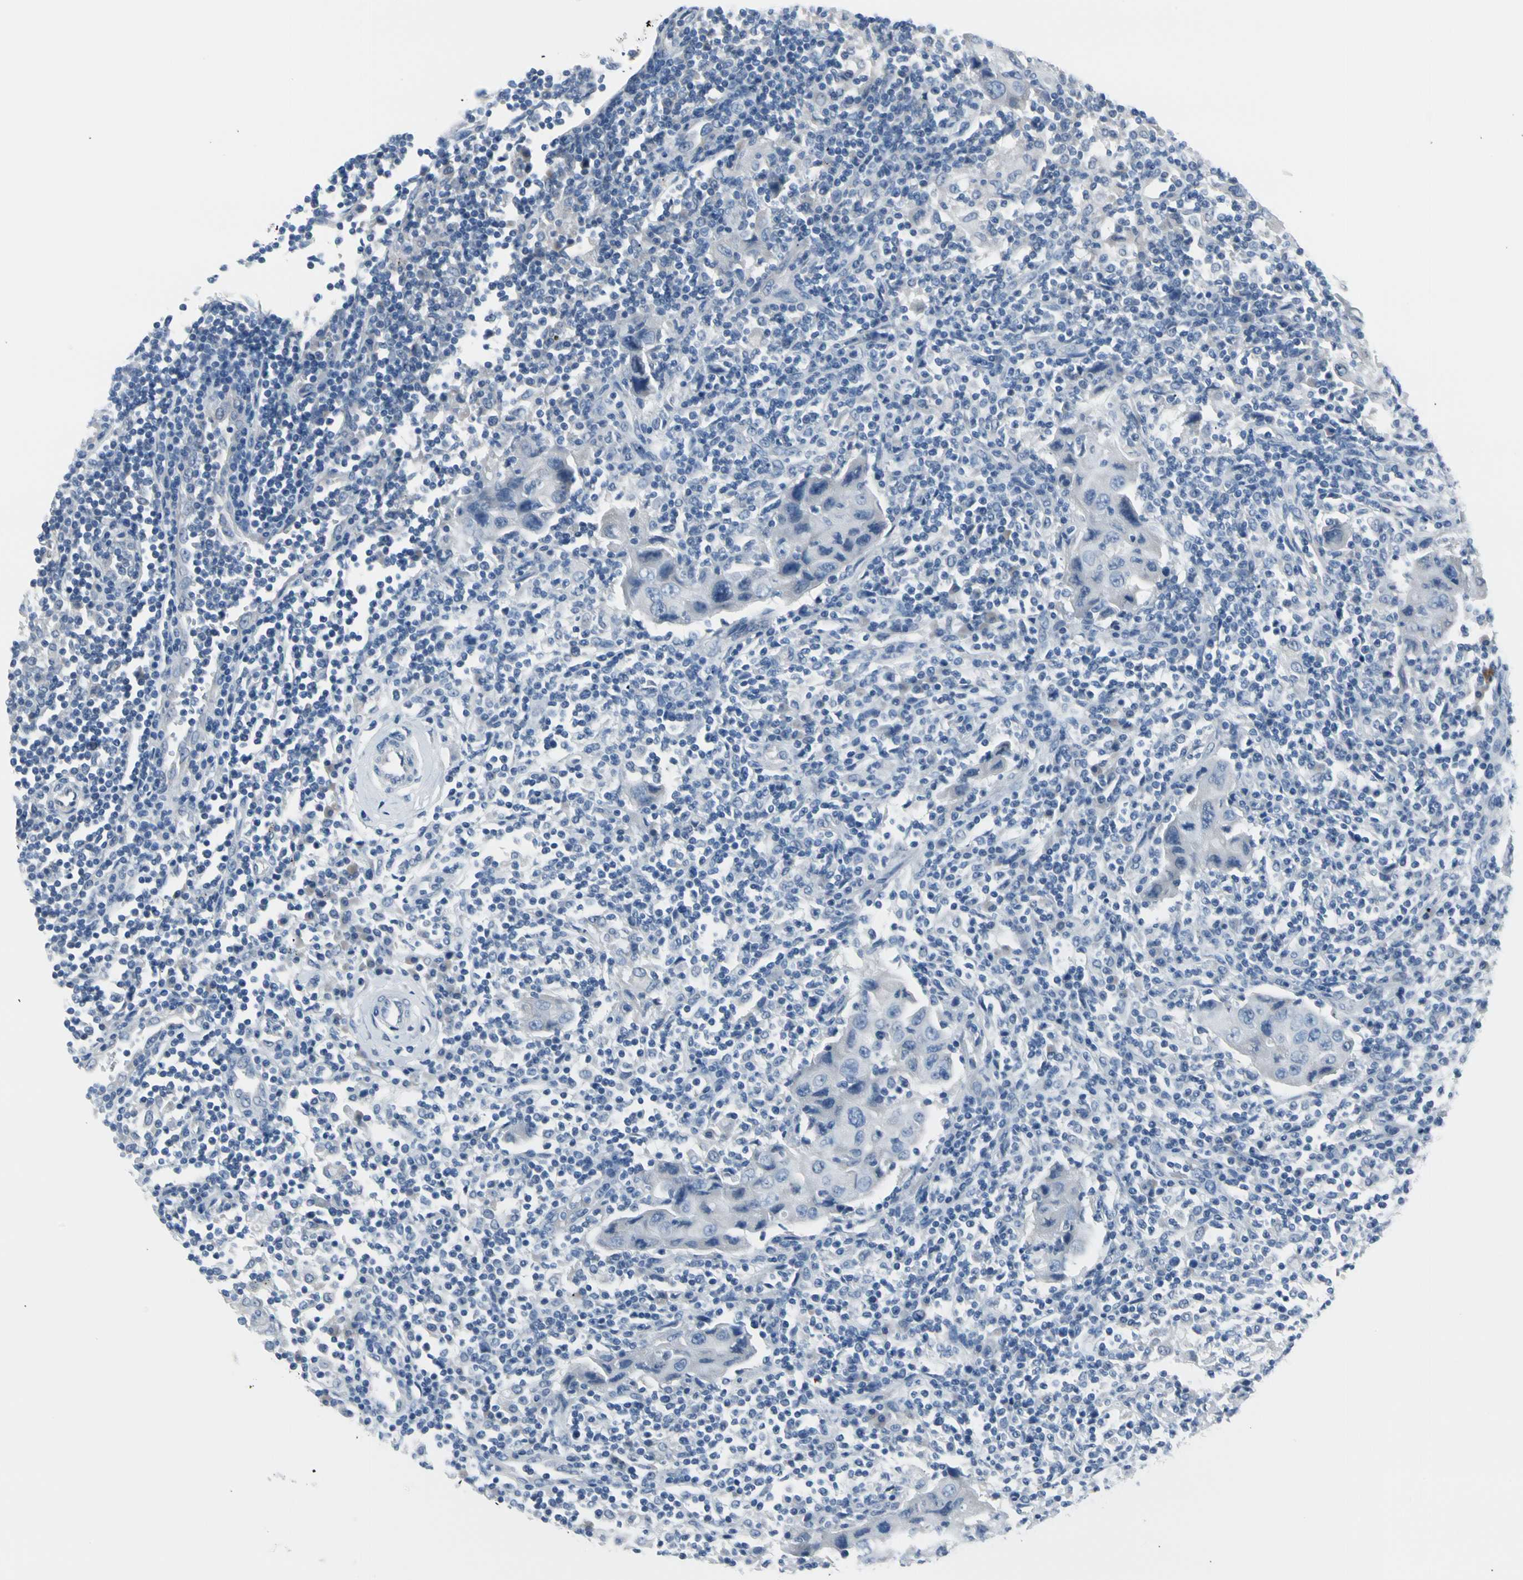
{"staining": {"intensity": "negative", "quantity": "none", "location": "none"}, "tissue": "lymph node", "cell_type": "Germinal center cells", "image_type": "normal", "snomed": [{"axis": "morphology", "description": "Normal tissue, NOS"}, {"axis": "morphology", "description": "Squamous cell carcinoma, metastatic, NOS"}, {"axis": "topography", "description": "Lymph node"}], "caption": "Unremarkable lymph node was stained to show a protein in brown. There is no significant positivity in germinal center cells.", "gene": "TPO", "patient": {"sex": "female", "age": 53}}